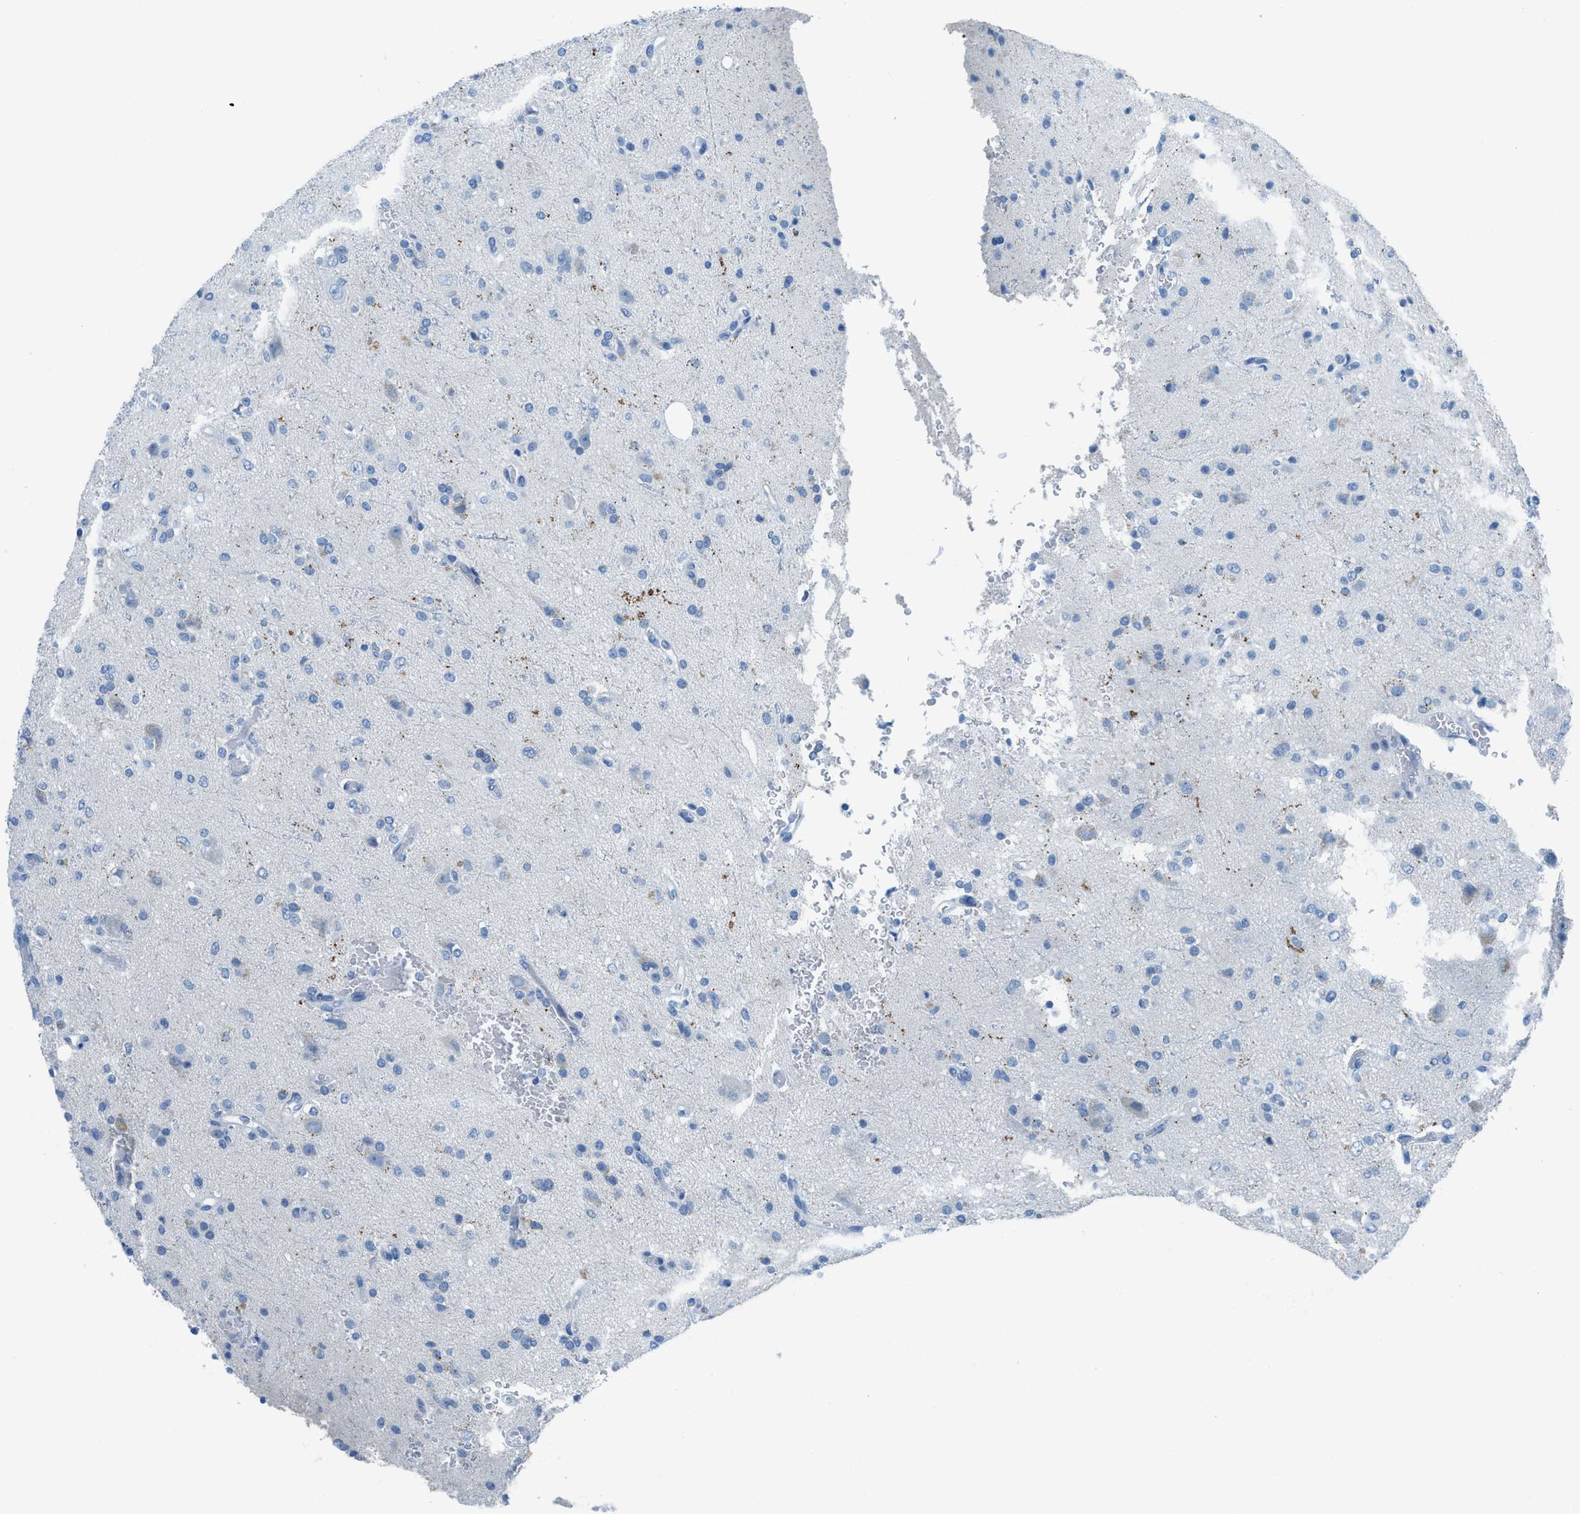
{"staining": {"intensity": "negative", "quantity": "none", "location": "none"}, "tissue": "glioma", "cell_type": "Tumor cells", "image_type": "cancer", "snomed": [{"axis": "morphology", "description": "Glioma, malignant, High grade"}, {"axis": "topography", "description": "Brain"}], "caption": "IHC histopathology image of glioma stained for a protein (brown), which shows no expression in tumor cells.", "gene": "ACAN", "patient": {"sex": "male", "age": 47}}